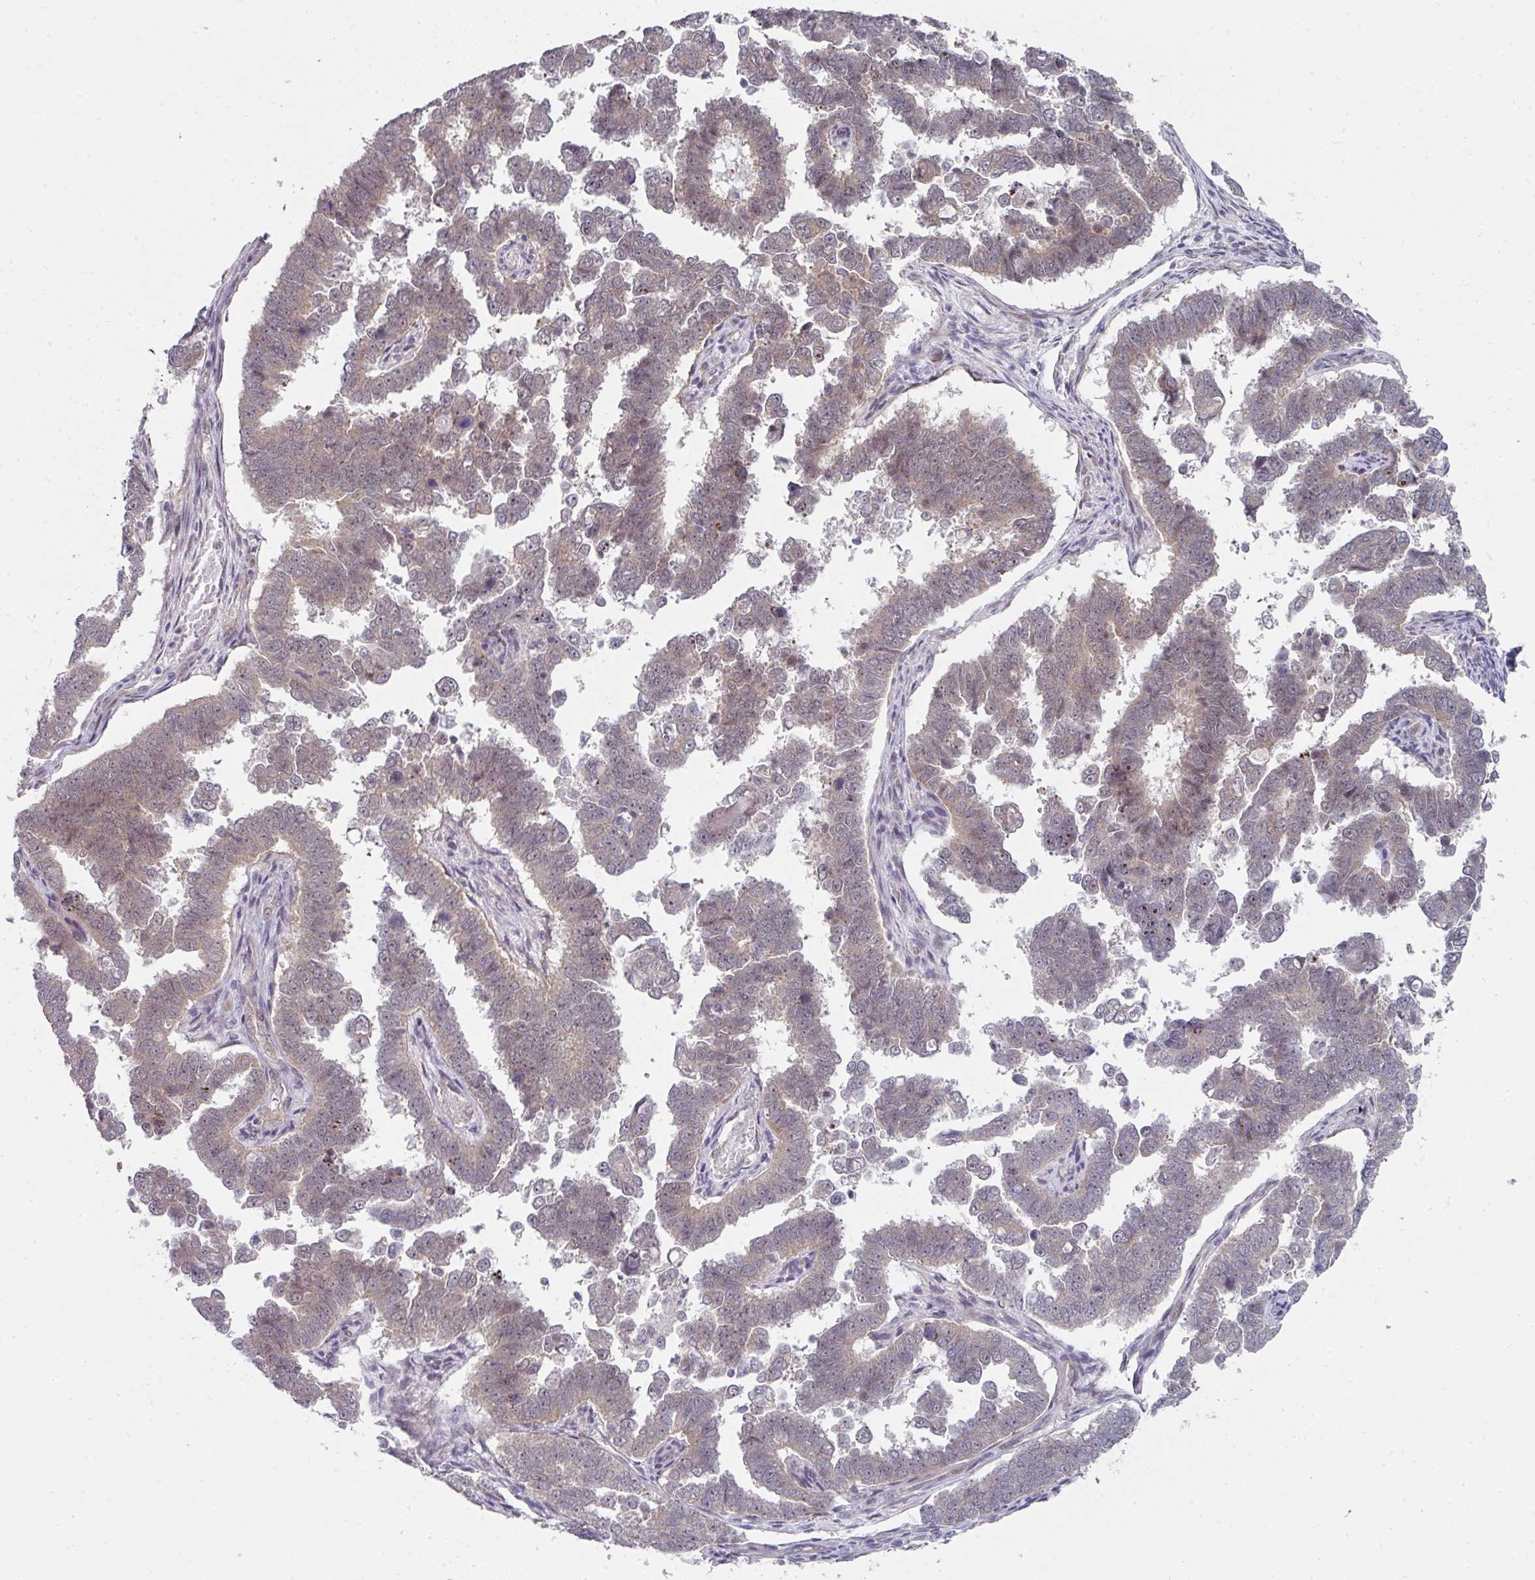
{"staining": {"intensity": "weak", "quantity": "<25%", "location": "cytoplasmic/membranous"}, "tissue": "endometrial cancer", "cell_type": "Tumor cells", "image_type": "cancer", "snomed": [{"axis": "morphology", "description": "Adenocarcinoma, NOS"}, {"axis": "topography", "description": "Endometrium"}], "caption": "Micrograph shows no significant protein expression in tumor cells of endometrial cancer.", "gene": "TMCC1", "patient": {"sex": "female", "age": 75}}